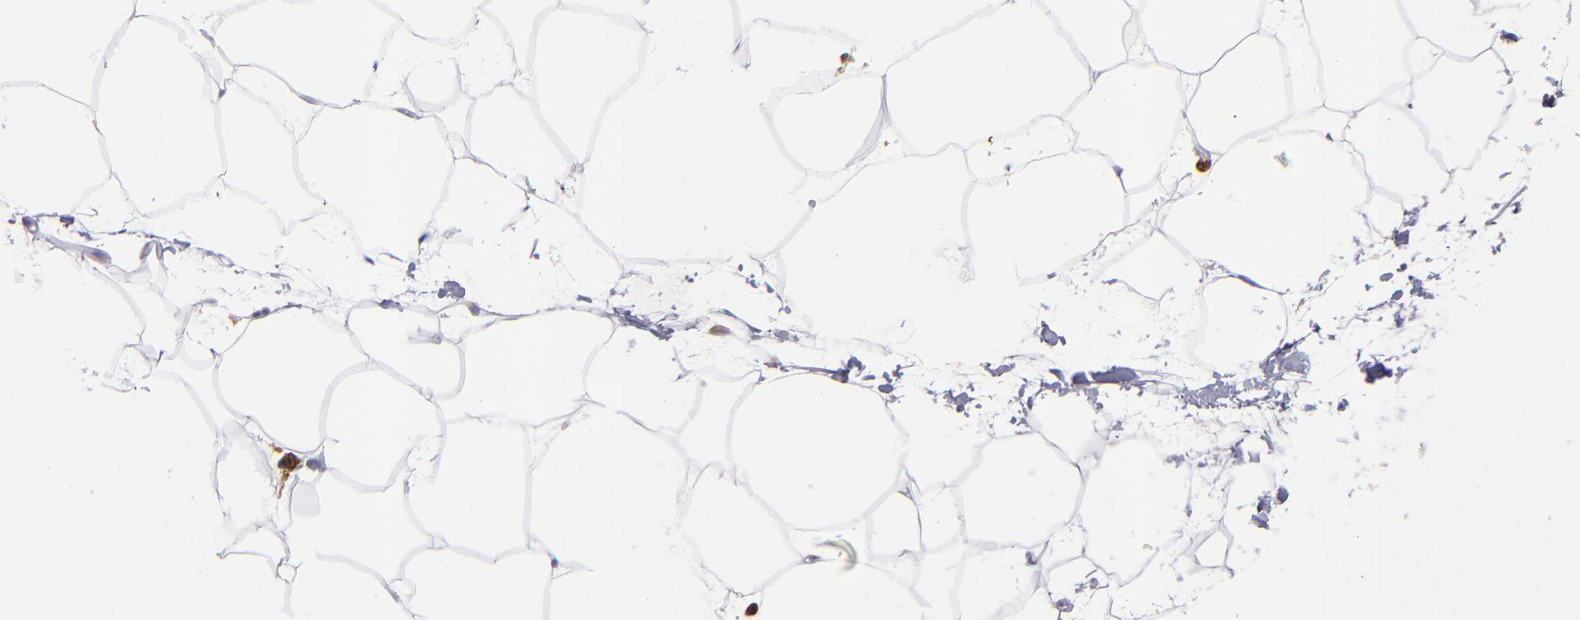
{"staining": {"intensity": "negative", "quantity": "none", "location": "none"}, "tissue": "adipose tissue", "cell_type": "Adipocytes", "image_type": "normal", "snomed": [{"axis": "morphology", "description": "Normal tissue, NOS"}, {"axis": "morphology", "description": "Duct carcinoma"}, {"axis": "topography", "description": "Breast"}, {"axis": "topography", "description": "Adipose tissue"}], "caption": "This is a histopathology image of immunohistochemistry (IHC) staining of normal adipose tissue, which shows no staining in adipocytes. The staining is performed using DAB (3,3'-diaminobenzidine) brown chromogen with nuclei counter-stained in using hematoxylin.", "gene": "PTGS1", "patient": {"sex": "female", "age": 37}}